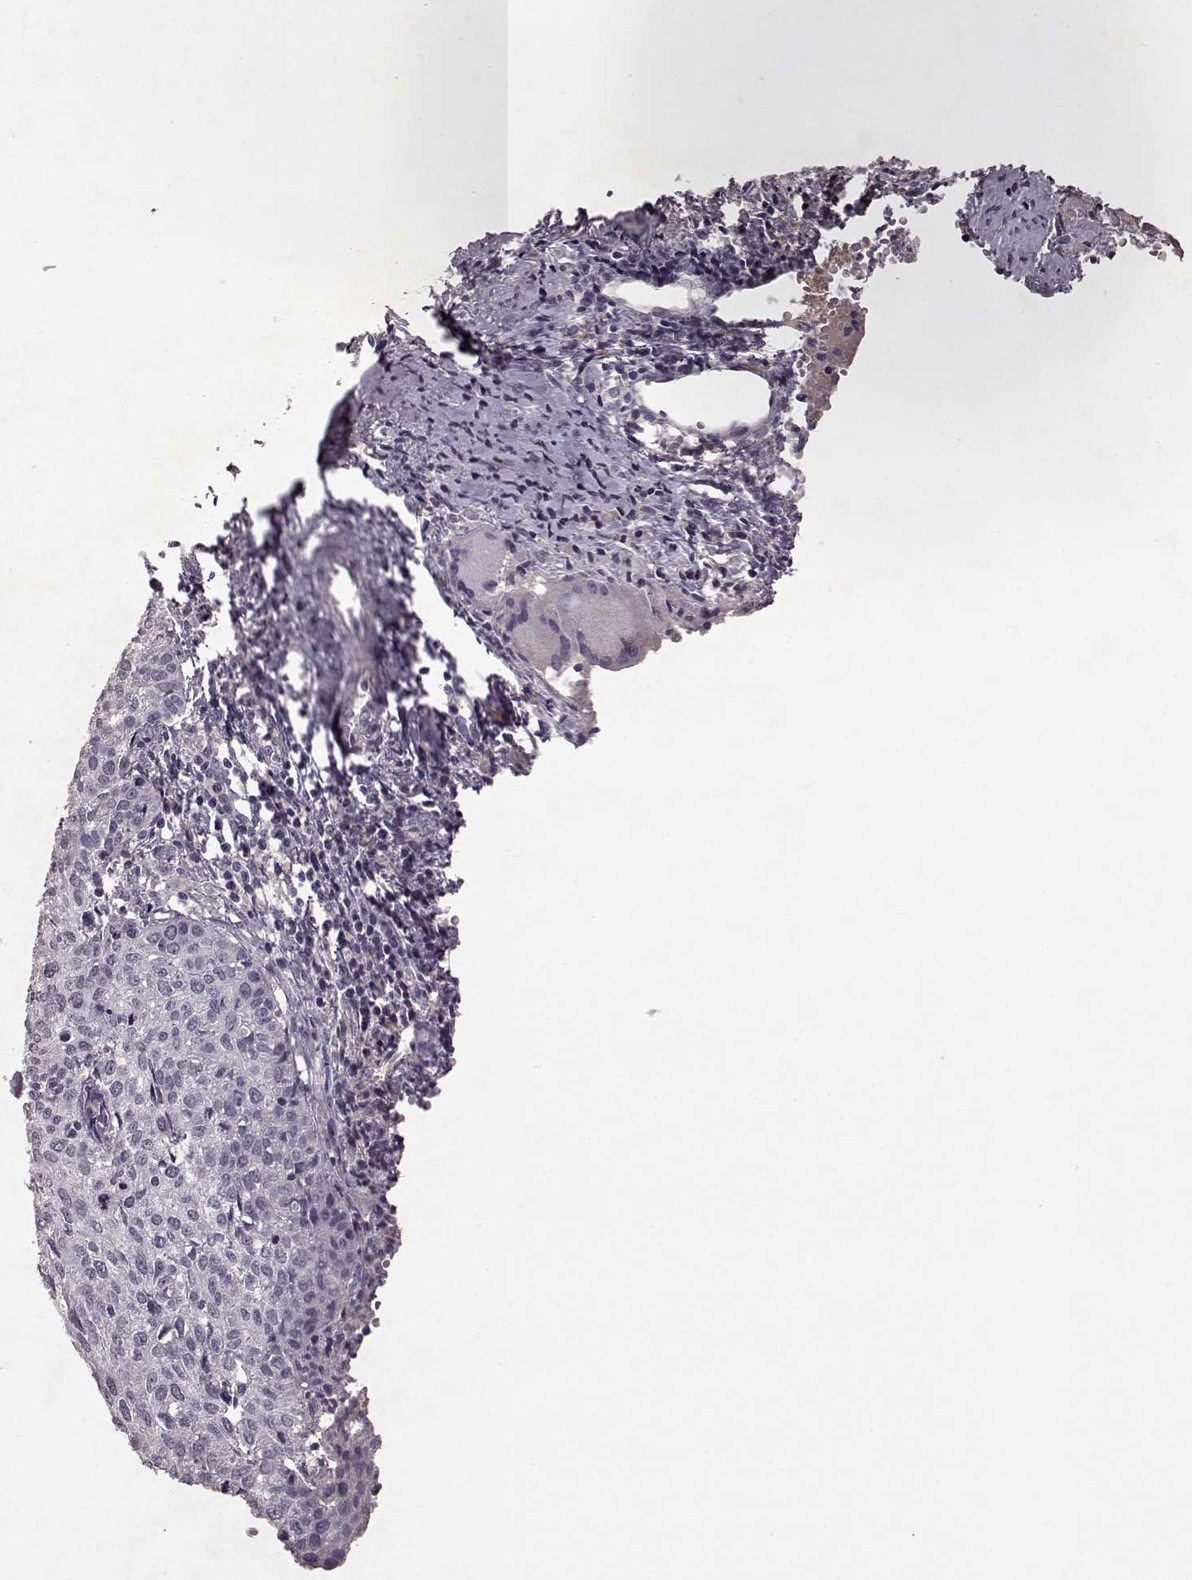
{"staining": {"intensity": "negative", "quantity": "none", "location": "none"}, "tissue": "cervical cancer", "cell_type": "Tumor cells", "image_type": "cancer", "snomed": [{"axis": "morphology", "description": "Squamous cell carcinoma, NOS"}, {"axis": "topography", "description": "Cervix"}], "caption": "Cervical cancer stained for a protein using immunohistochemistry reveals no expression tumor cells.", "gene": "FRRS1L", "patient": {"sex": "female", "age": 38}}